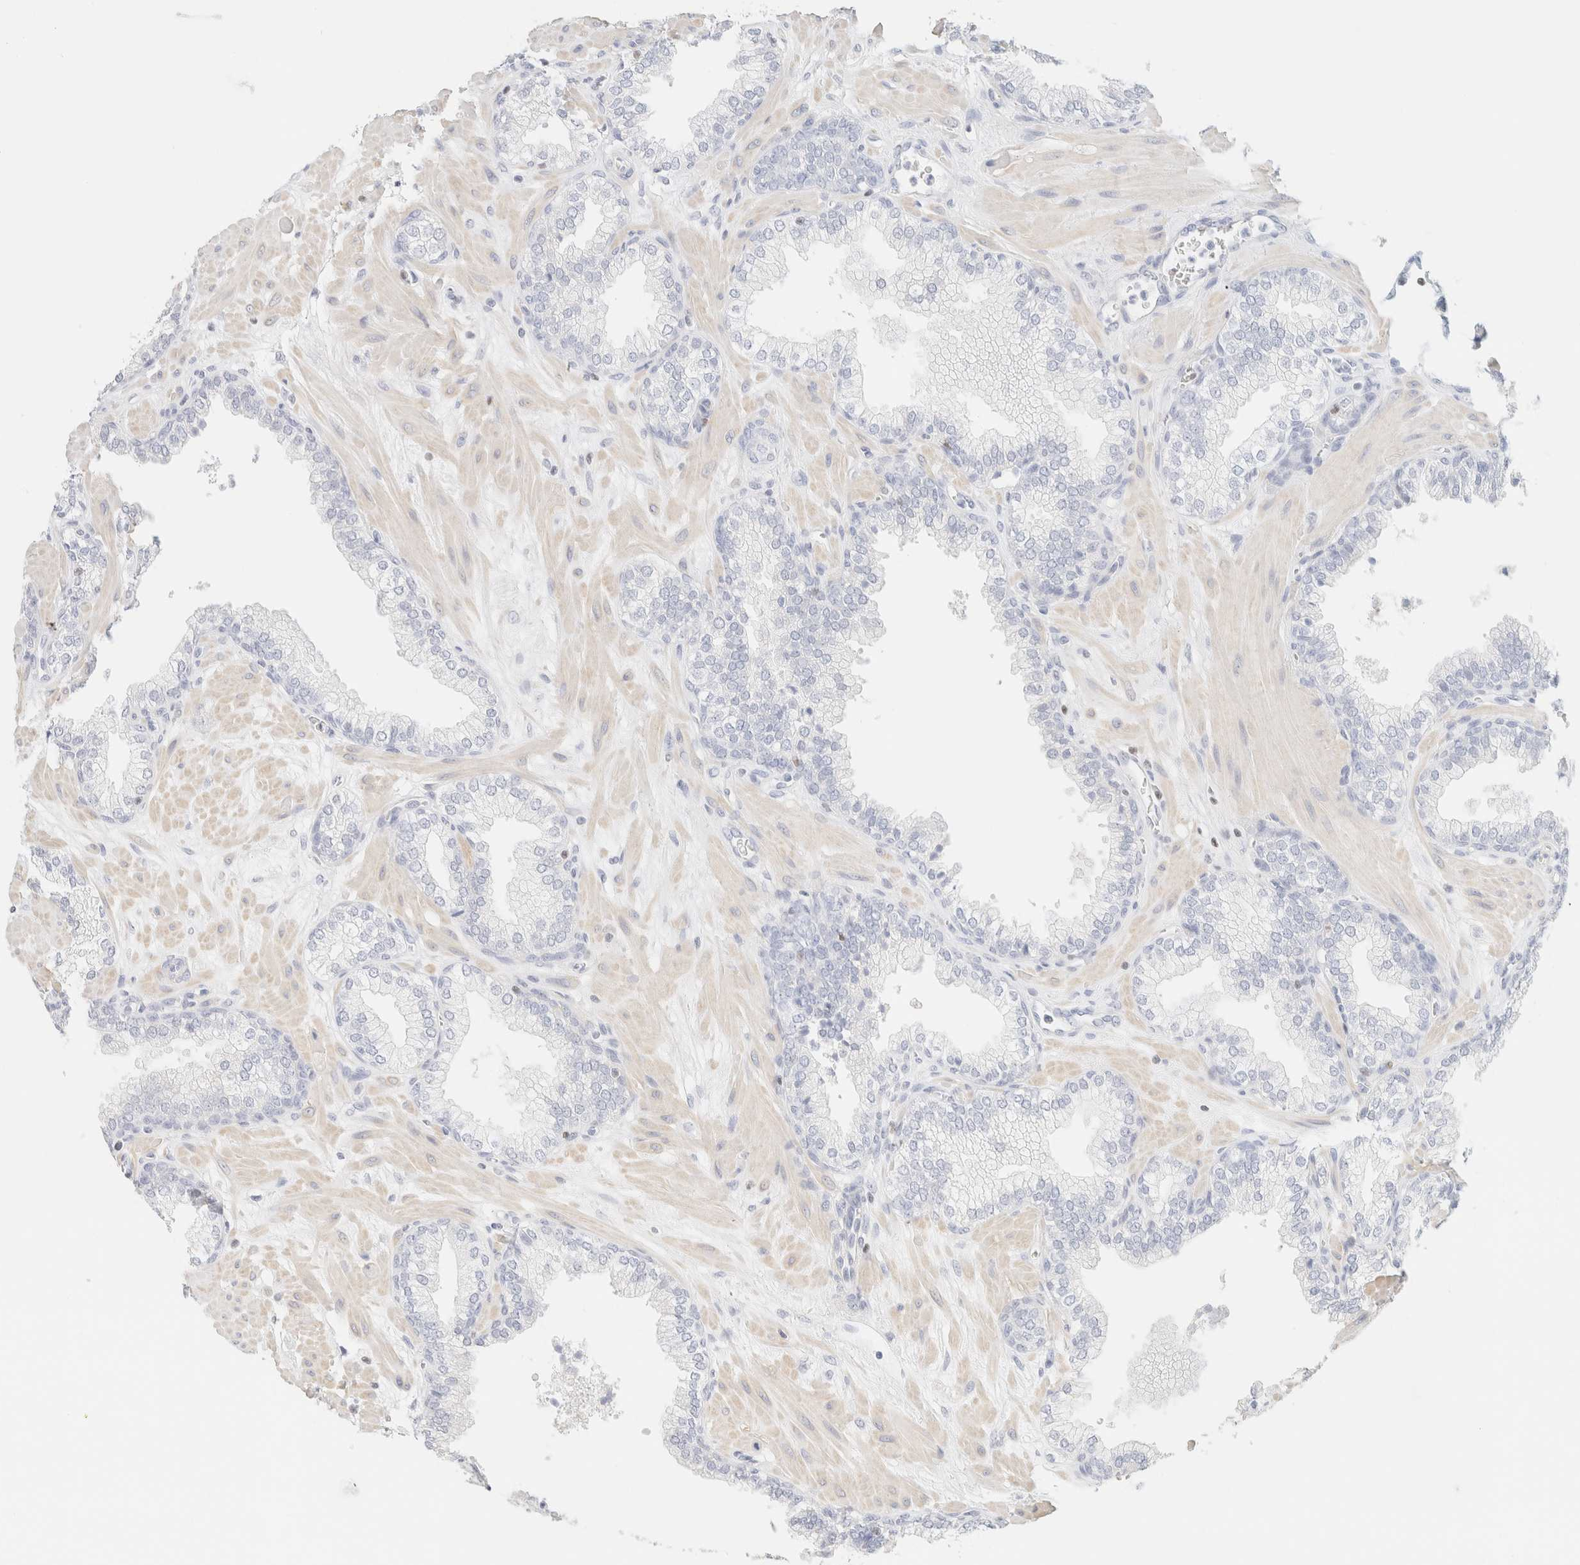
{"staining": {"intensity": "negative", "quantity": "none", "location": "none"}, "tissue": "prostate", "cell_type": "Glandular cells", "image_type": "normal", "snomed": [{"axis": "morphology", "description": "Normal tissue, NOS"}, {"axis": "morphology", "description": "Urothelial carcinoma, Low grade"}, {"axis": "topography", "description": "Urinary bladder"}, {"axis": "topography", "description": "Prostate"}], "caption": "High power microscopy micrograph of an immunohistochemistry (IHC) photomicrograph of normal prostate, revealing no significant staining in glandular cells.", "gene": "IKZF3", "patient": {"sex": "male", "age": 60}}